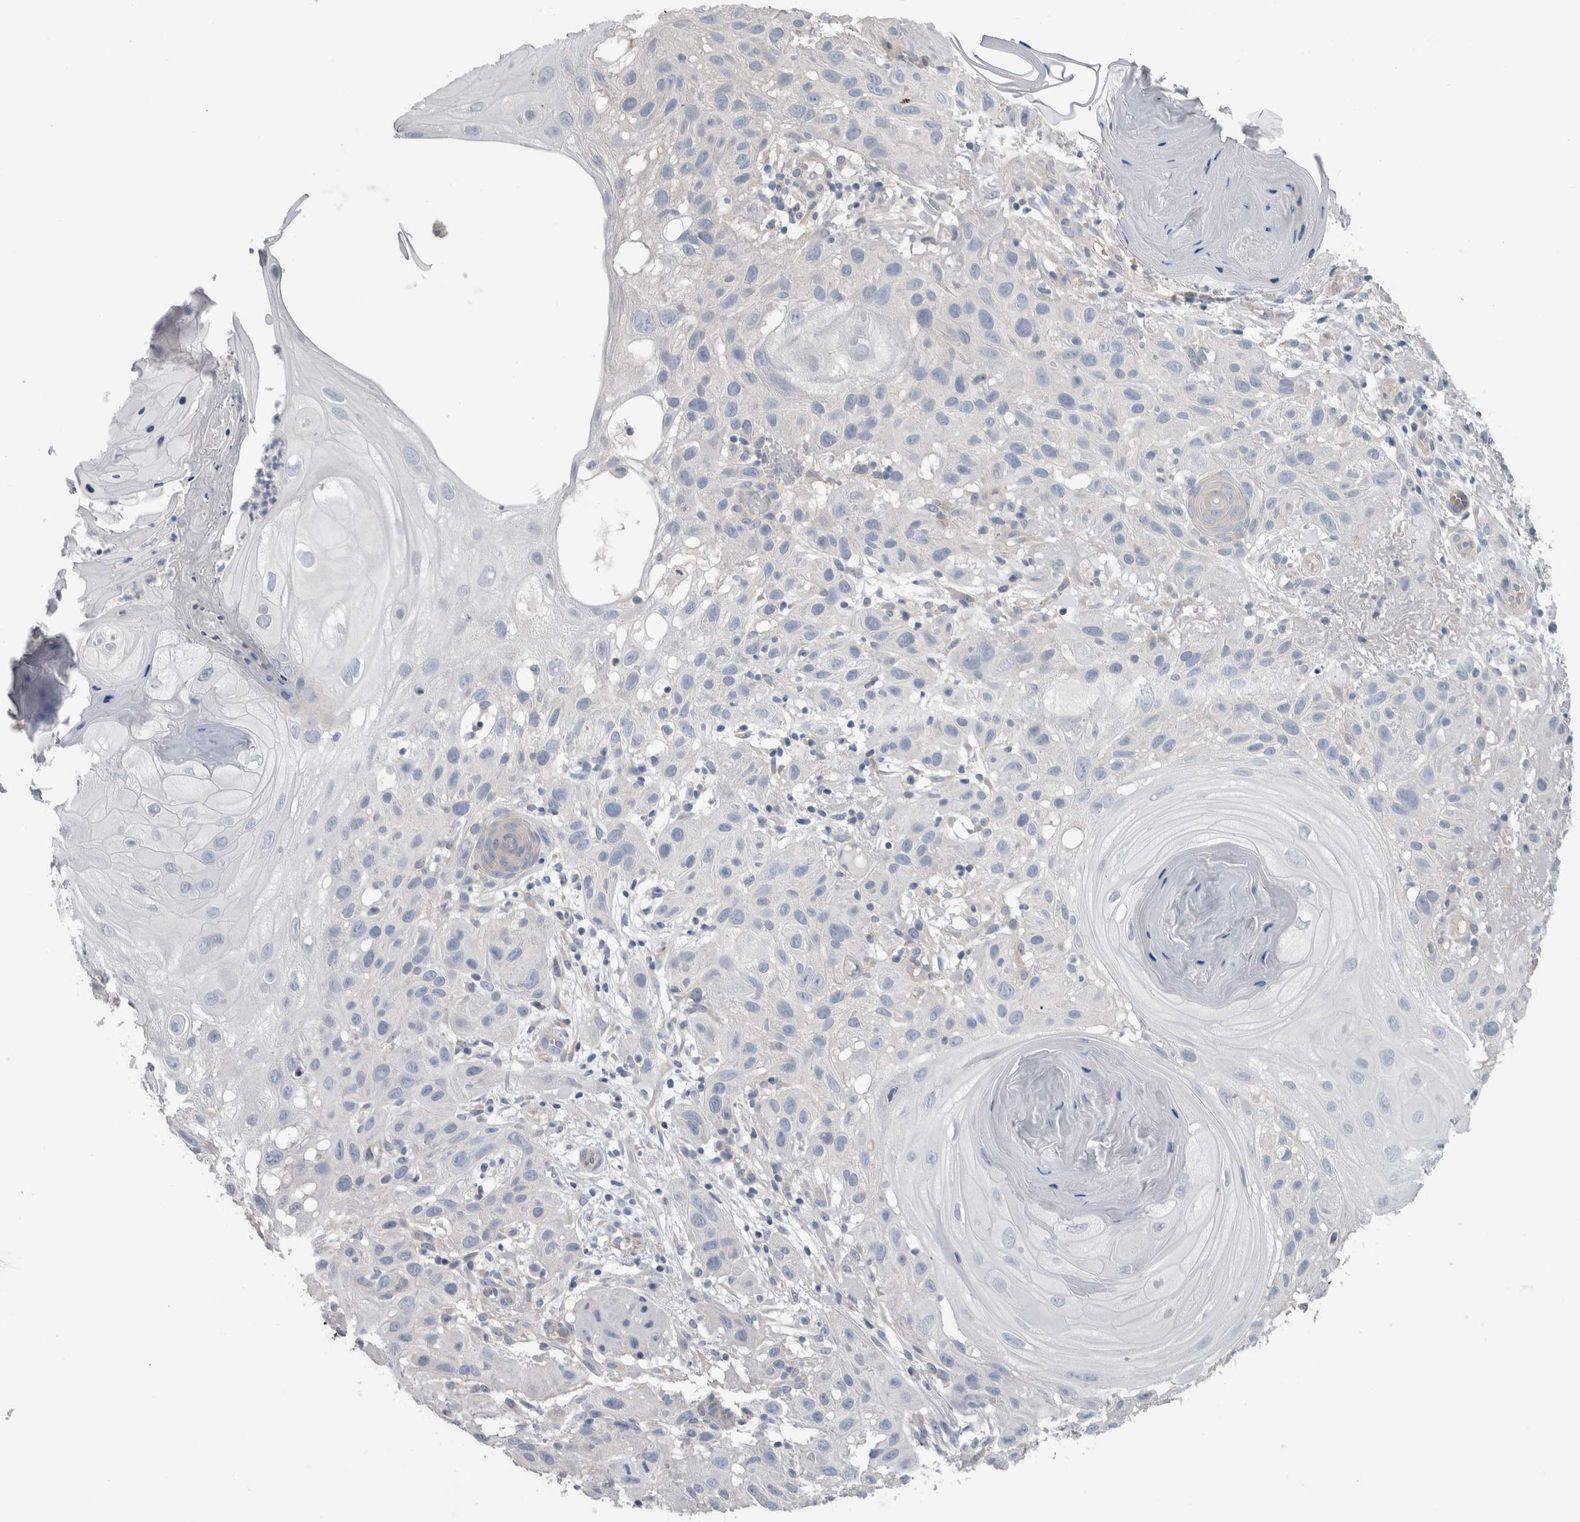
{"staining": {"intensity": "negative", "quantity": "none", "location": "none"}, "tissue": "skin cancer", "cell_type": "Tumor cells", "image_type": "cancer", "snomed": [{"axis": "morphology", "description": "Squamous cell carcinoma, NOS"}, {"axis": "topography", "description": "Skin"}], "caption": "This image is of skin cancer stained with immunohistochemistry to label a protein in brown with the nuclei are counter-stained blue. There is no staining in tumor cells. (DAB immunohistochemistry (IHC) with hematoxylin counter stain).", "gene": "GPHN", "patient": {"sex": "female", "age": 96}}